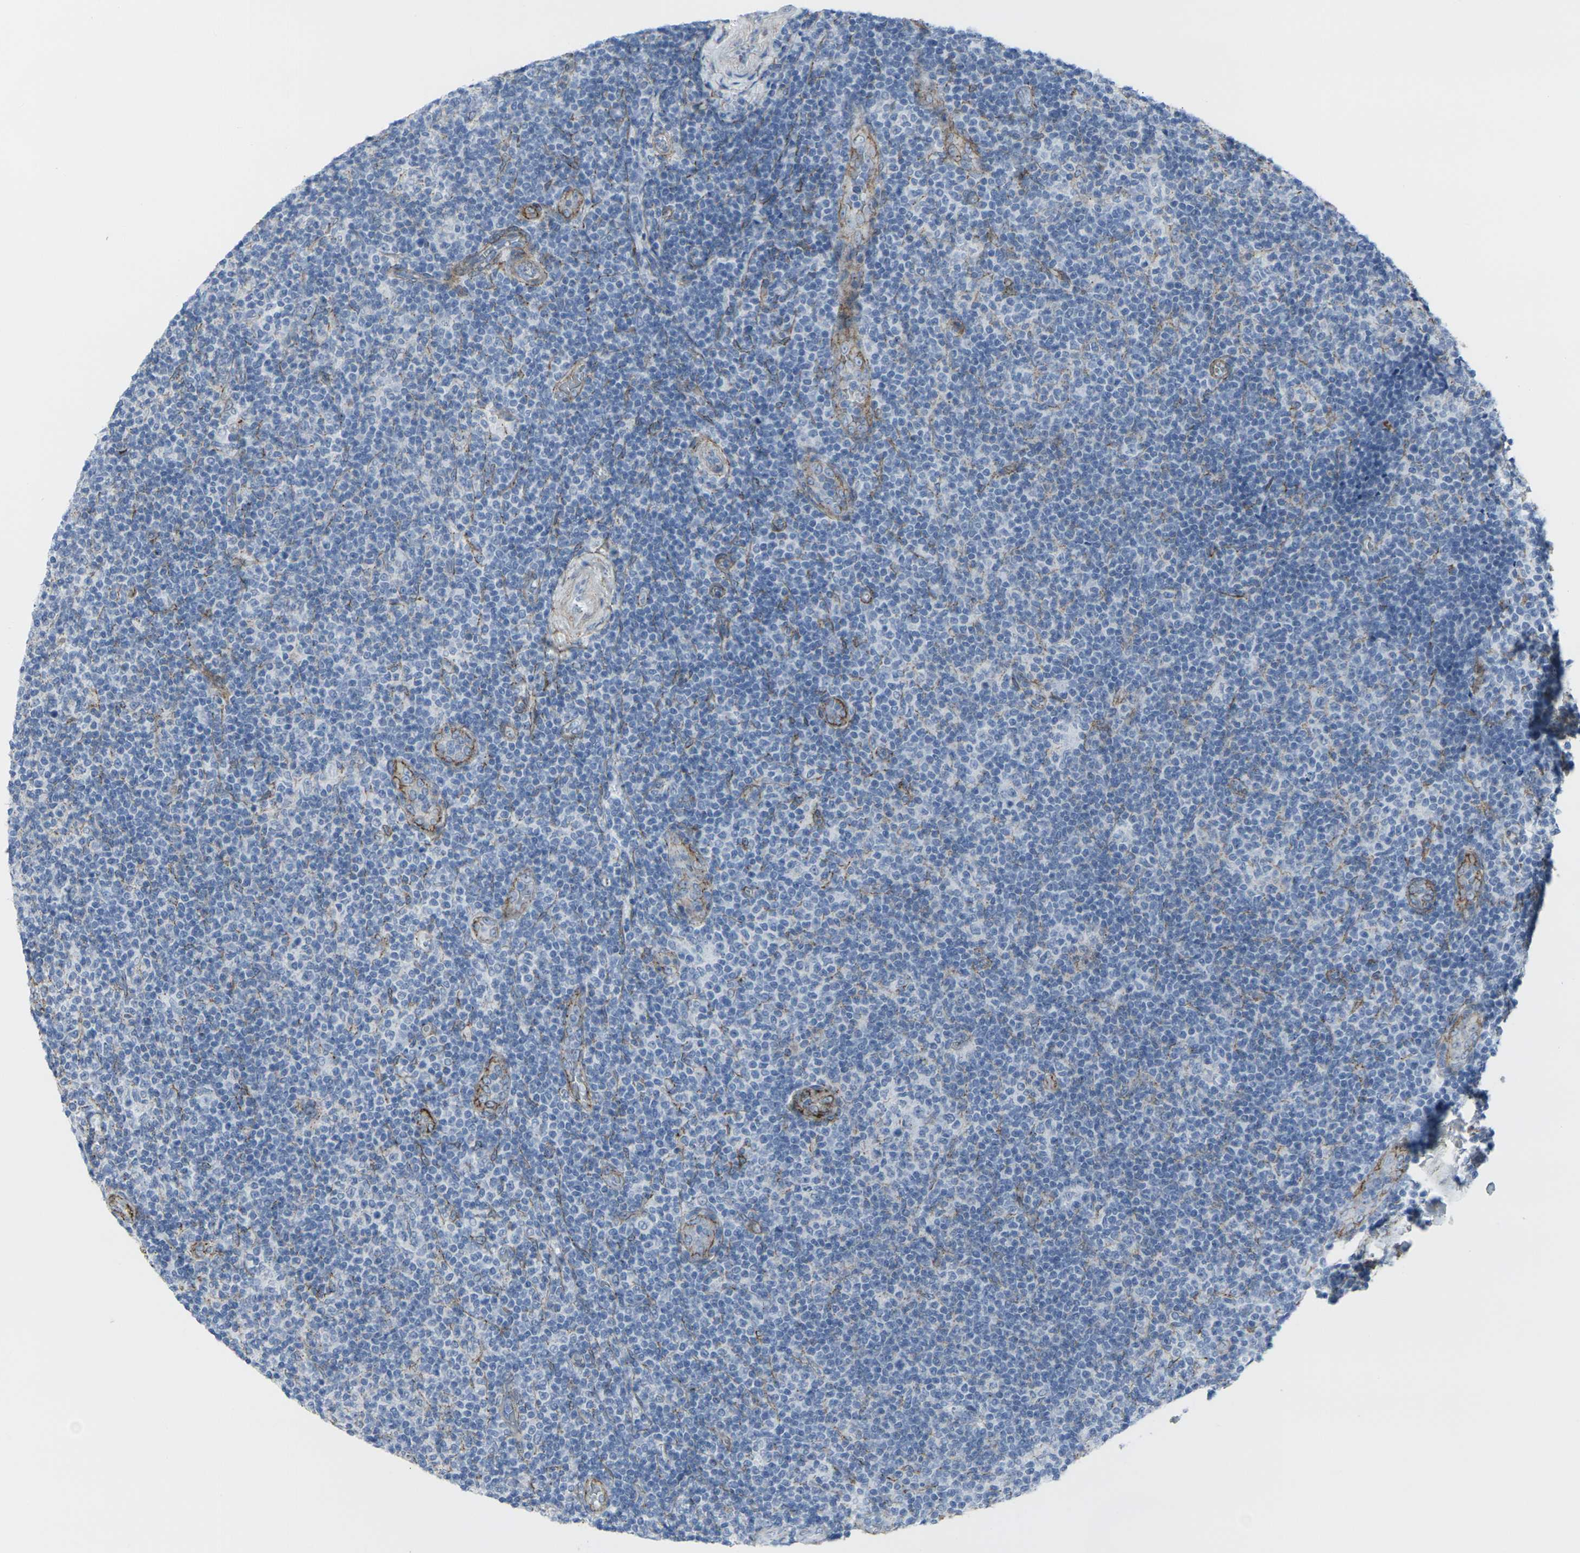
{"staining": {"intensity": "negative", "quantity": "none", "location": "none"}, "tissue": "lymphoma", "cell_type": "Tumor cells", "image_type": "cancer", "snomed": [{"axis": "morphology", "description": "Malignant lymphoma, non-Hodgkin's type, Low grade"}, {"axis": "topography", "description": "Lymph node"}], "caption": "Immunohistochemistry histopathology image of lymphoma stained for a protein (brown), which displays no expression in tumor cells. The staining was performed using DAB (3,3'-diaminobenzidine) to visualize the protein expression in brown, while the nuclei were stained in blue with hematoxylin (Magnification: 20x).", "gene": "CDH11", "patient": {"sex": "male", "age": 83}}